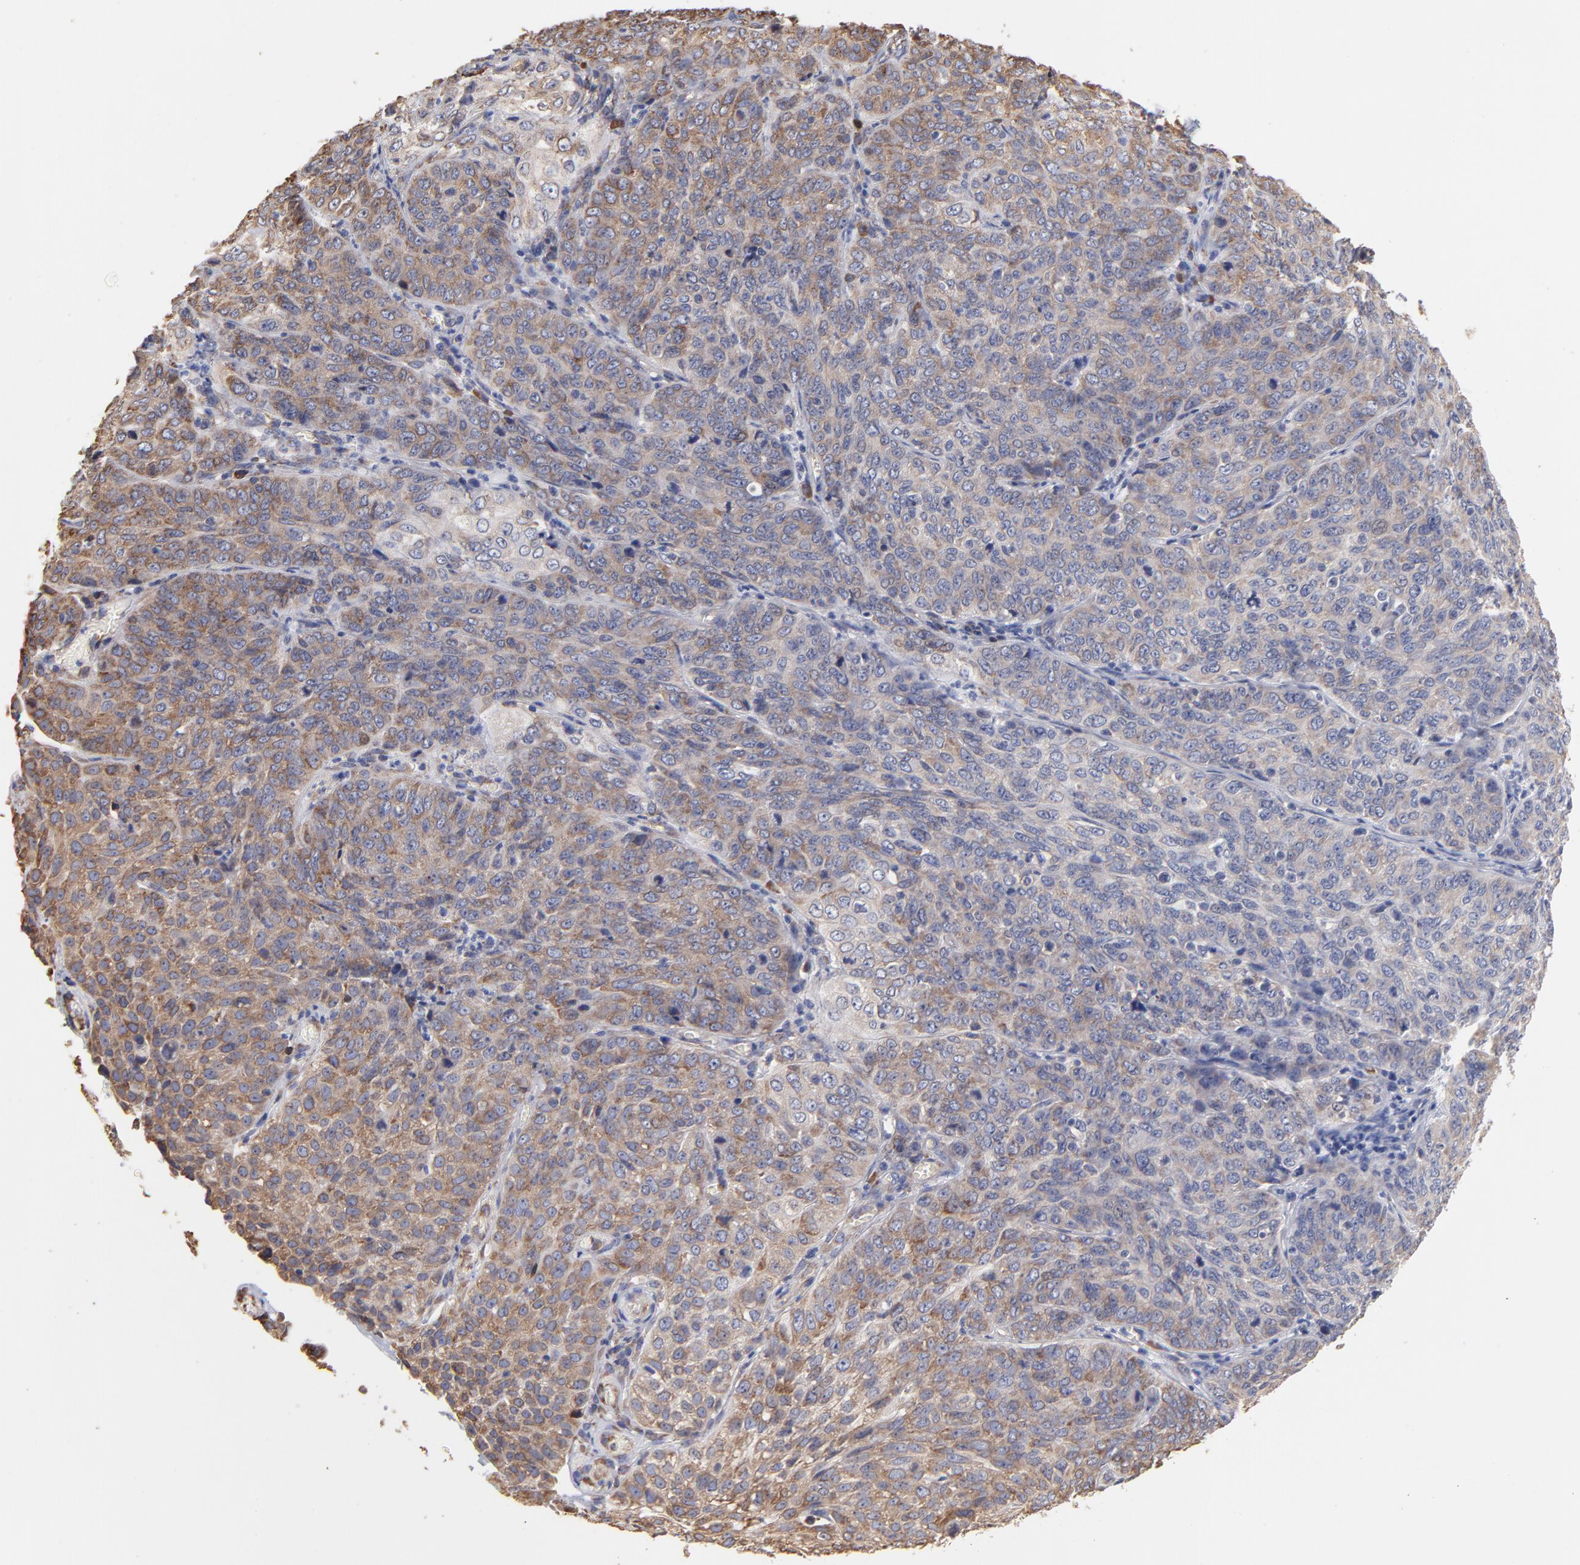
{"staining": {"intensity": "moderate", "quantity": ">75%", "location": "cytoplasmic/membranous"}, "tissue": "cervical cancer", "cell_type": "Tumor cells", "image_type": "cancer", "snomed": [{"axis": "morphology", "description": "Squamous cell carcinoma, NOS"}, {"axis": "topography", "description": "Cervix"}], "caption": "Immunohistochemistry histopathology image of neoplastic tissue: human cervical cancer (squamous cell carcinoma) stained using IHC shows medium levels of moderate protein expression localized specifically in the cytoplasmic/membranous of tumor cells, appearing as a cytoplasmic/membranous brown color.", "gene": "RPL9", "patient": {"sex": "female", "age": 38}}